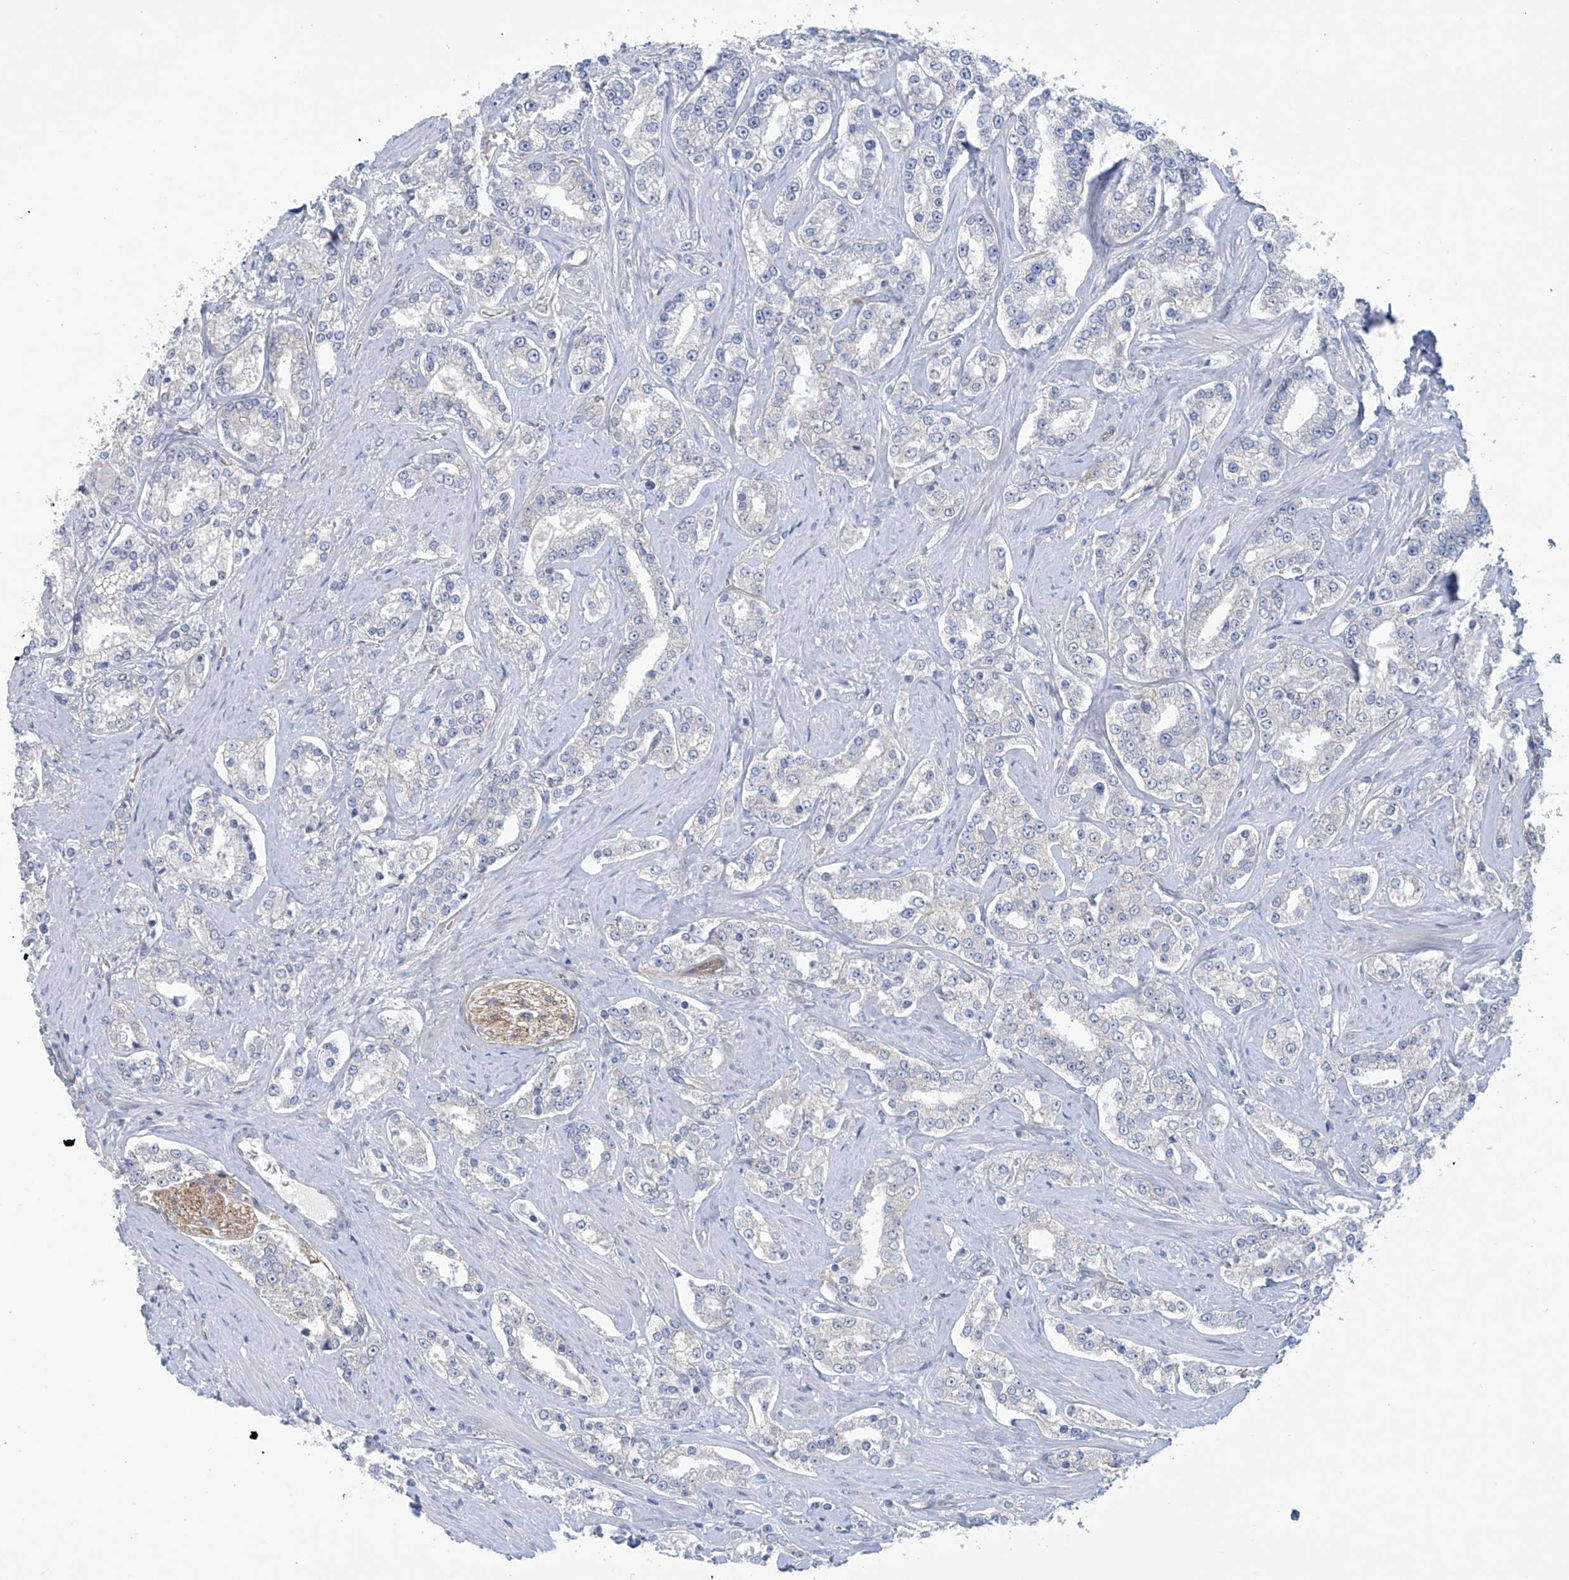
{"staining": {"intensity": "negative", "quantity": "none", "location": "none"}, "tissue": "prostate cancer", "cell_type": "Tumor cells", "image_type": "cancer", "snomed": [{"axis": "morphology", "description": "Normal tissue, NOS"}, {"axis": "morphology", "description": "Adenocarcinoma, High grade"}, {"axis": "topography", "description": "Prostate"}], "caption": "A high-resolution image shows IHC staining of prostate cancer, which demonstrates no significant staining in tumor cells.", "gene": "ABHD13", "patient": {"sex": "male", "age": 83}}